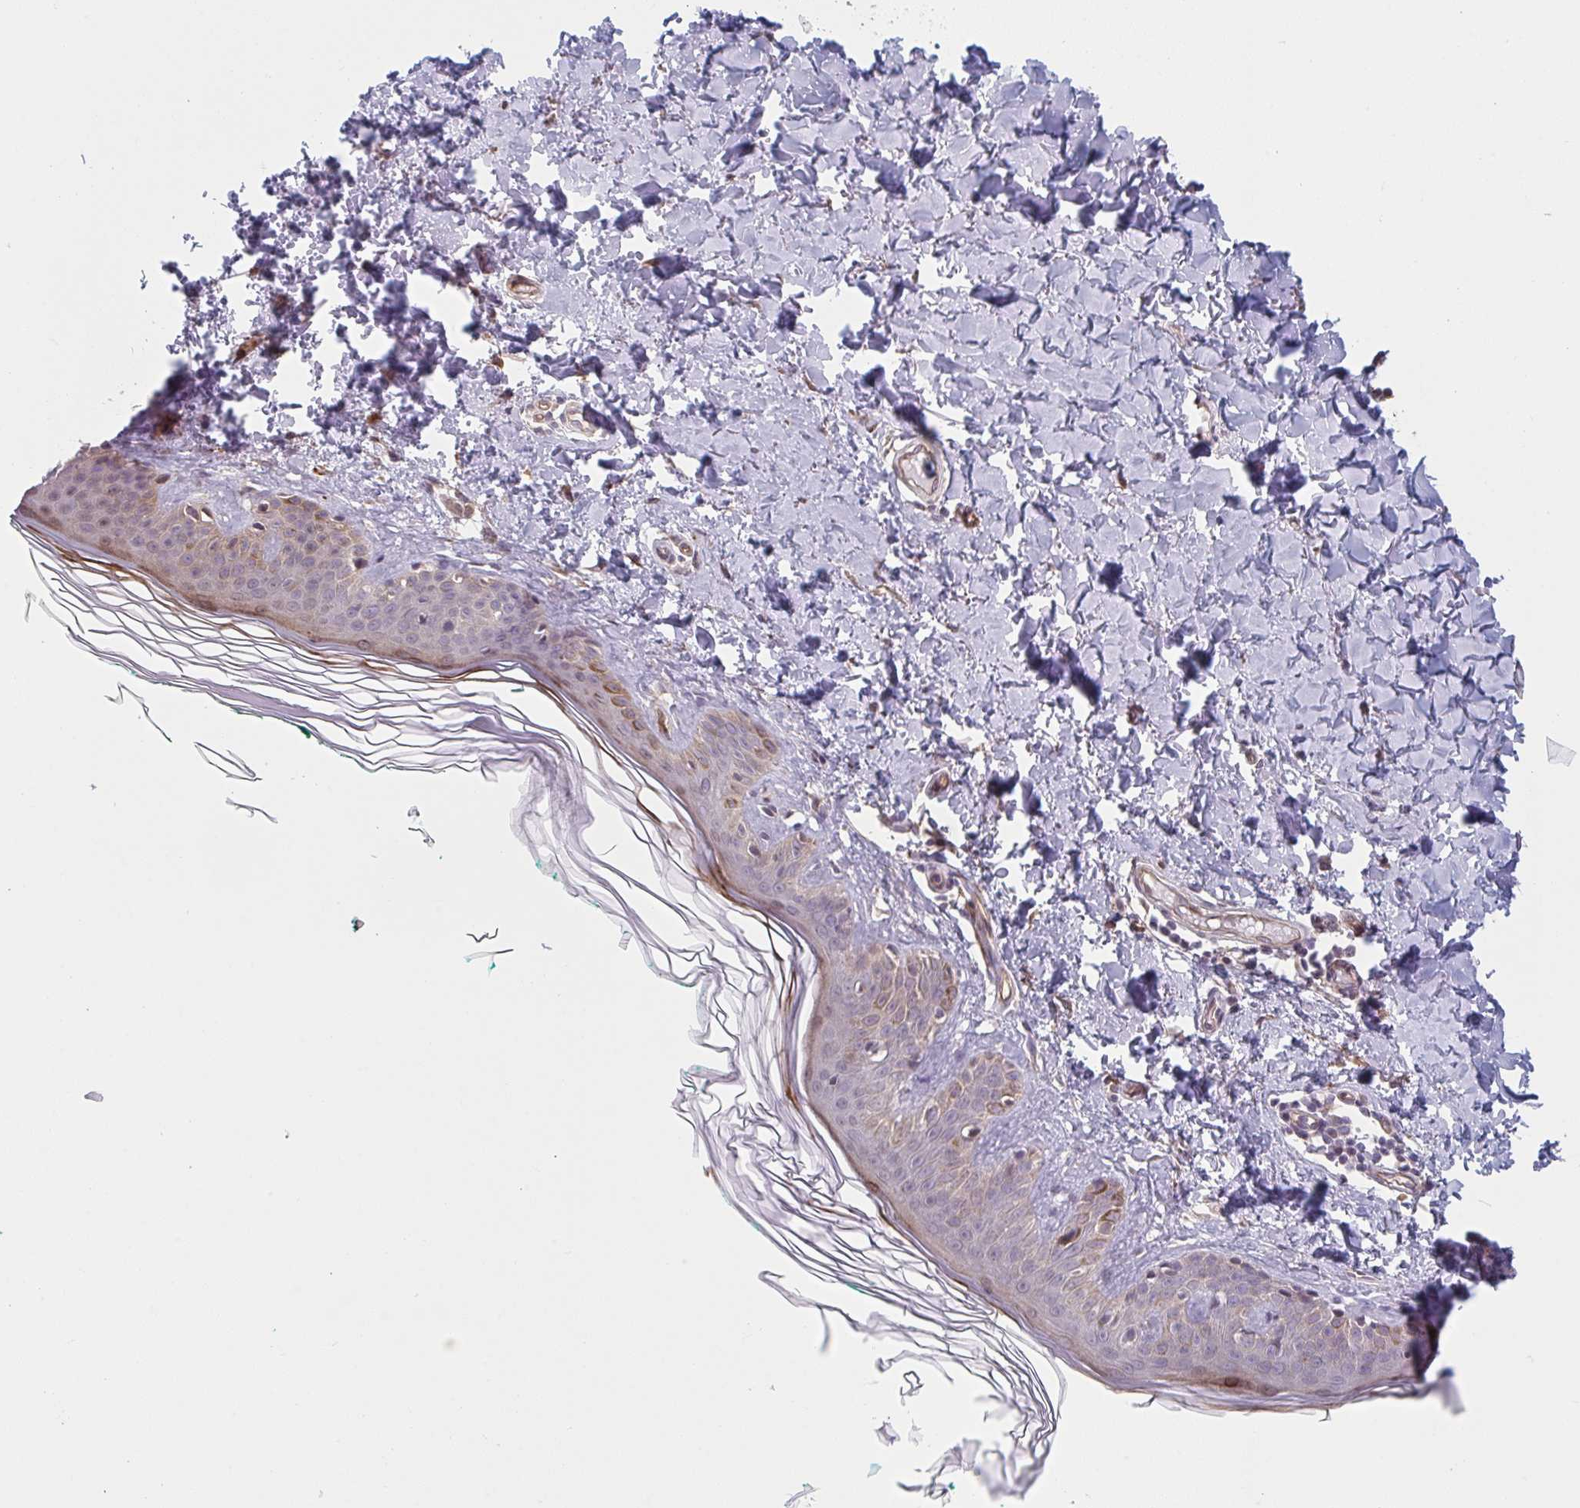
{"staining": {"intensity": "moderate", "quantity": ">75%", "location": "cytoplasmic/membranous"}, "tissue": "skin", "cell_type": "Fibroblasts", "image_type": "normal", "snomed": [{"axis": "morphology", "description": "Normal tissue, NOS"}, {"axis": "topography", "description": "Skin"}, {"axis": "topography", "description": "Peripheral nerve tissue"}], "caption": "Unremarkable skin was stained to show a protein in brown. There is medium levels of moderate cytoplasmic/membranous positivity in about >75% of fibroblasts.", "gene": "TNFSF10", "patient": {"sex": "female", "age": 45}}